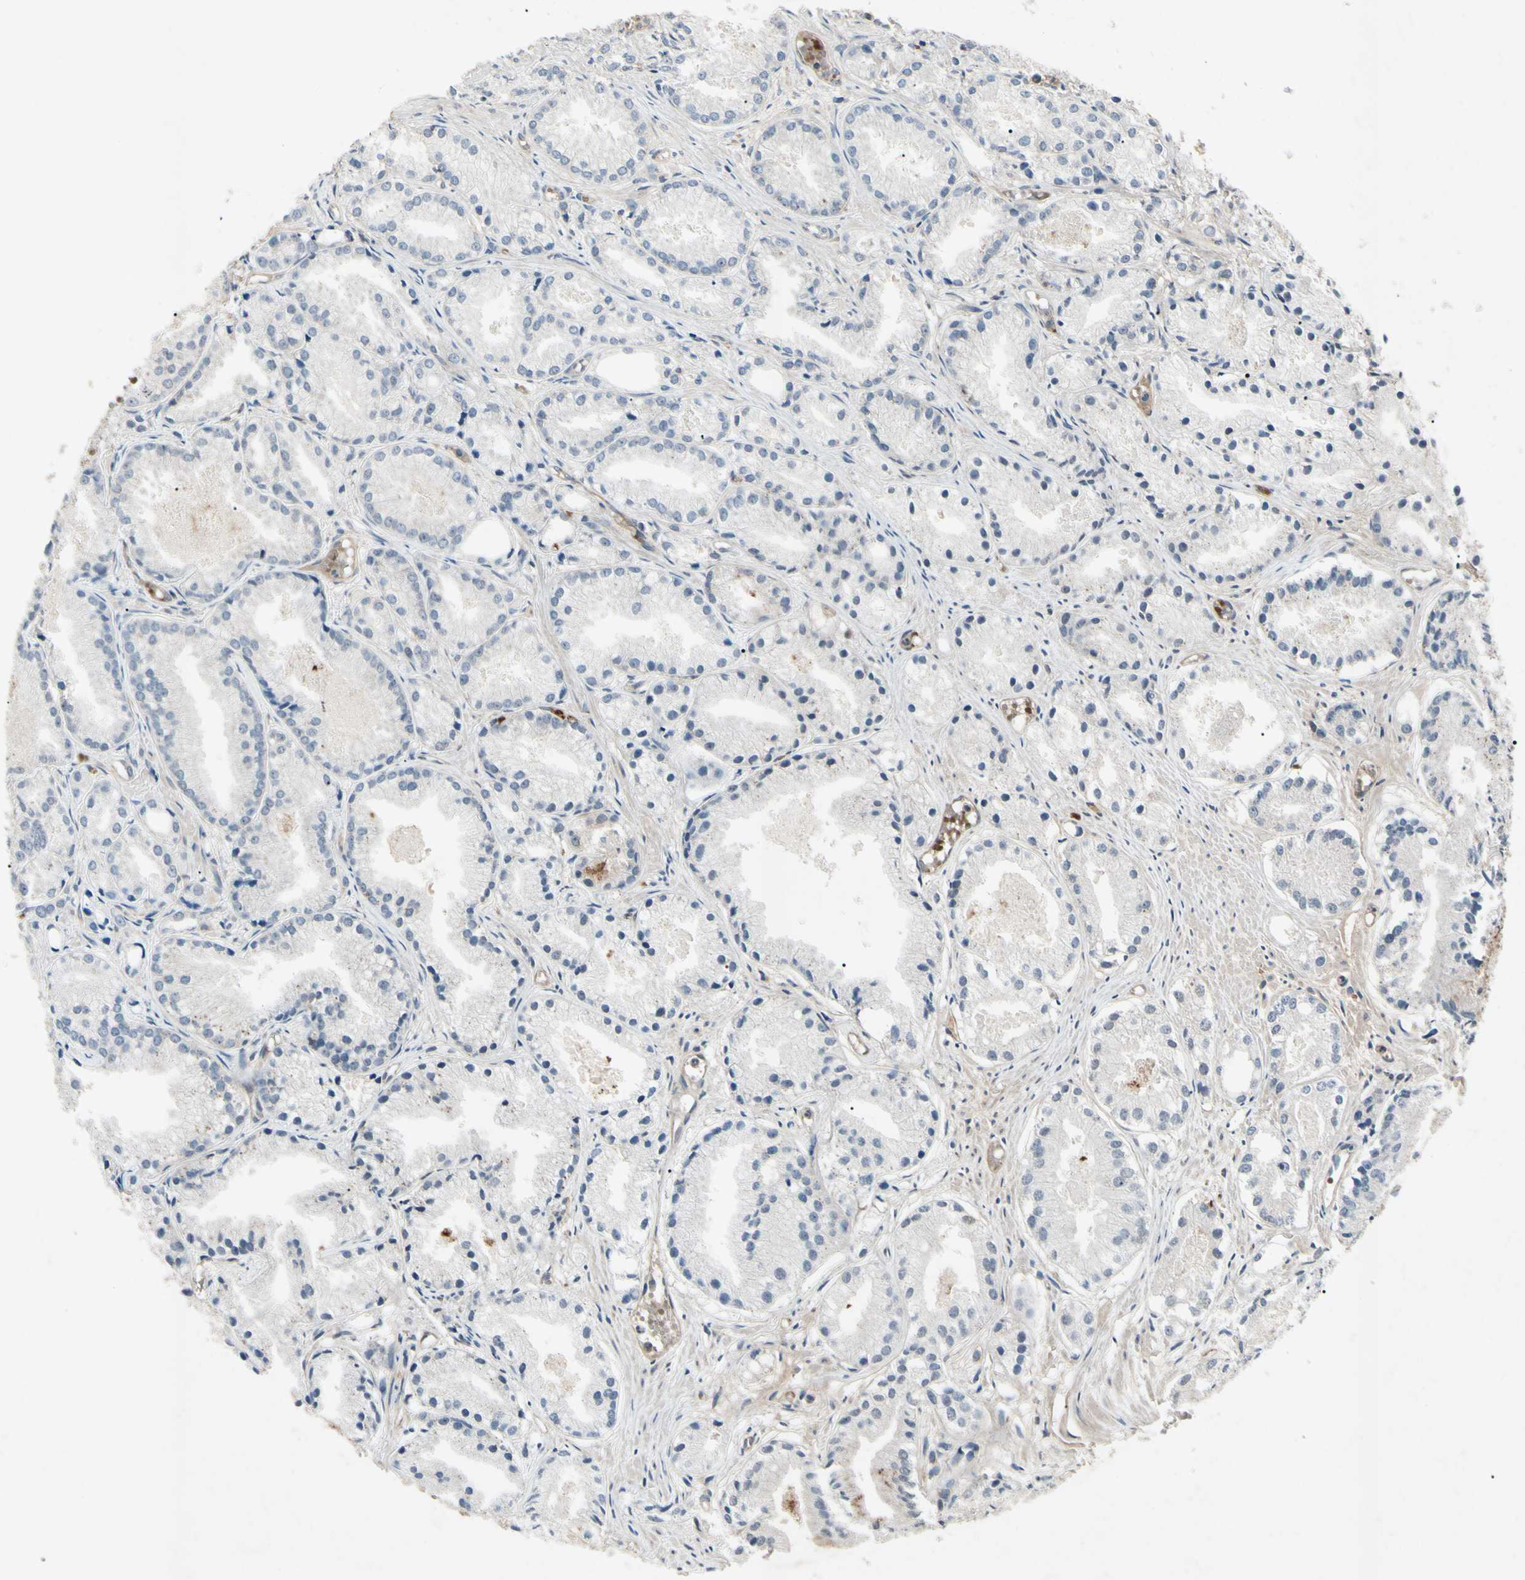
{"staining": {"intensity": "negative", "quantity": "none", "location": "none"}, "tissue": "prostate cancer", "cell_type": "Tumor cells", "image_type": "cancer", "snomed": [{"axis": "morphology", "description": "Adenocarcinoma, Low grade"}, {"axis": "topography", "description": "Prostate"}], "caption": "There is no significant expression in tumor cells of prostate cancer (low-grade adenocarcinoma).", "gene": "AEBP1", "patient": {"sex": "male", "age": 72}}